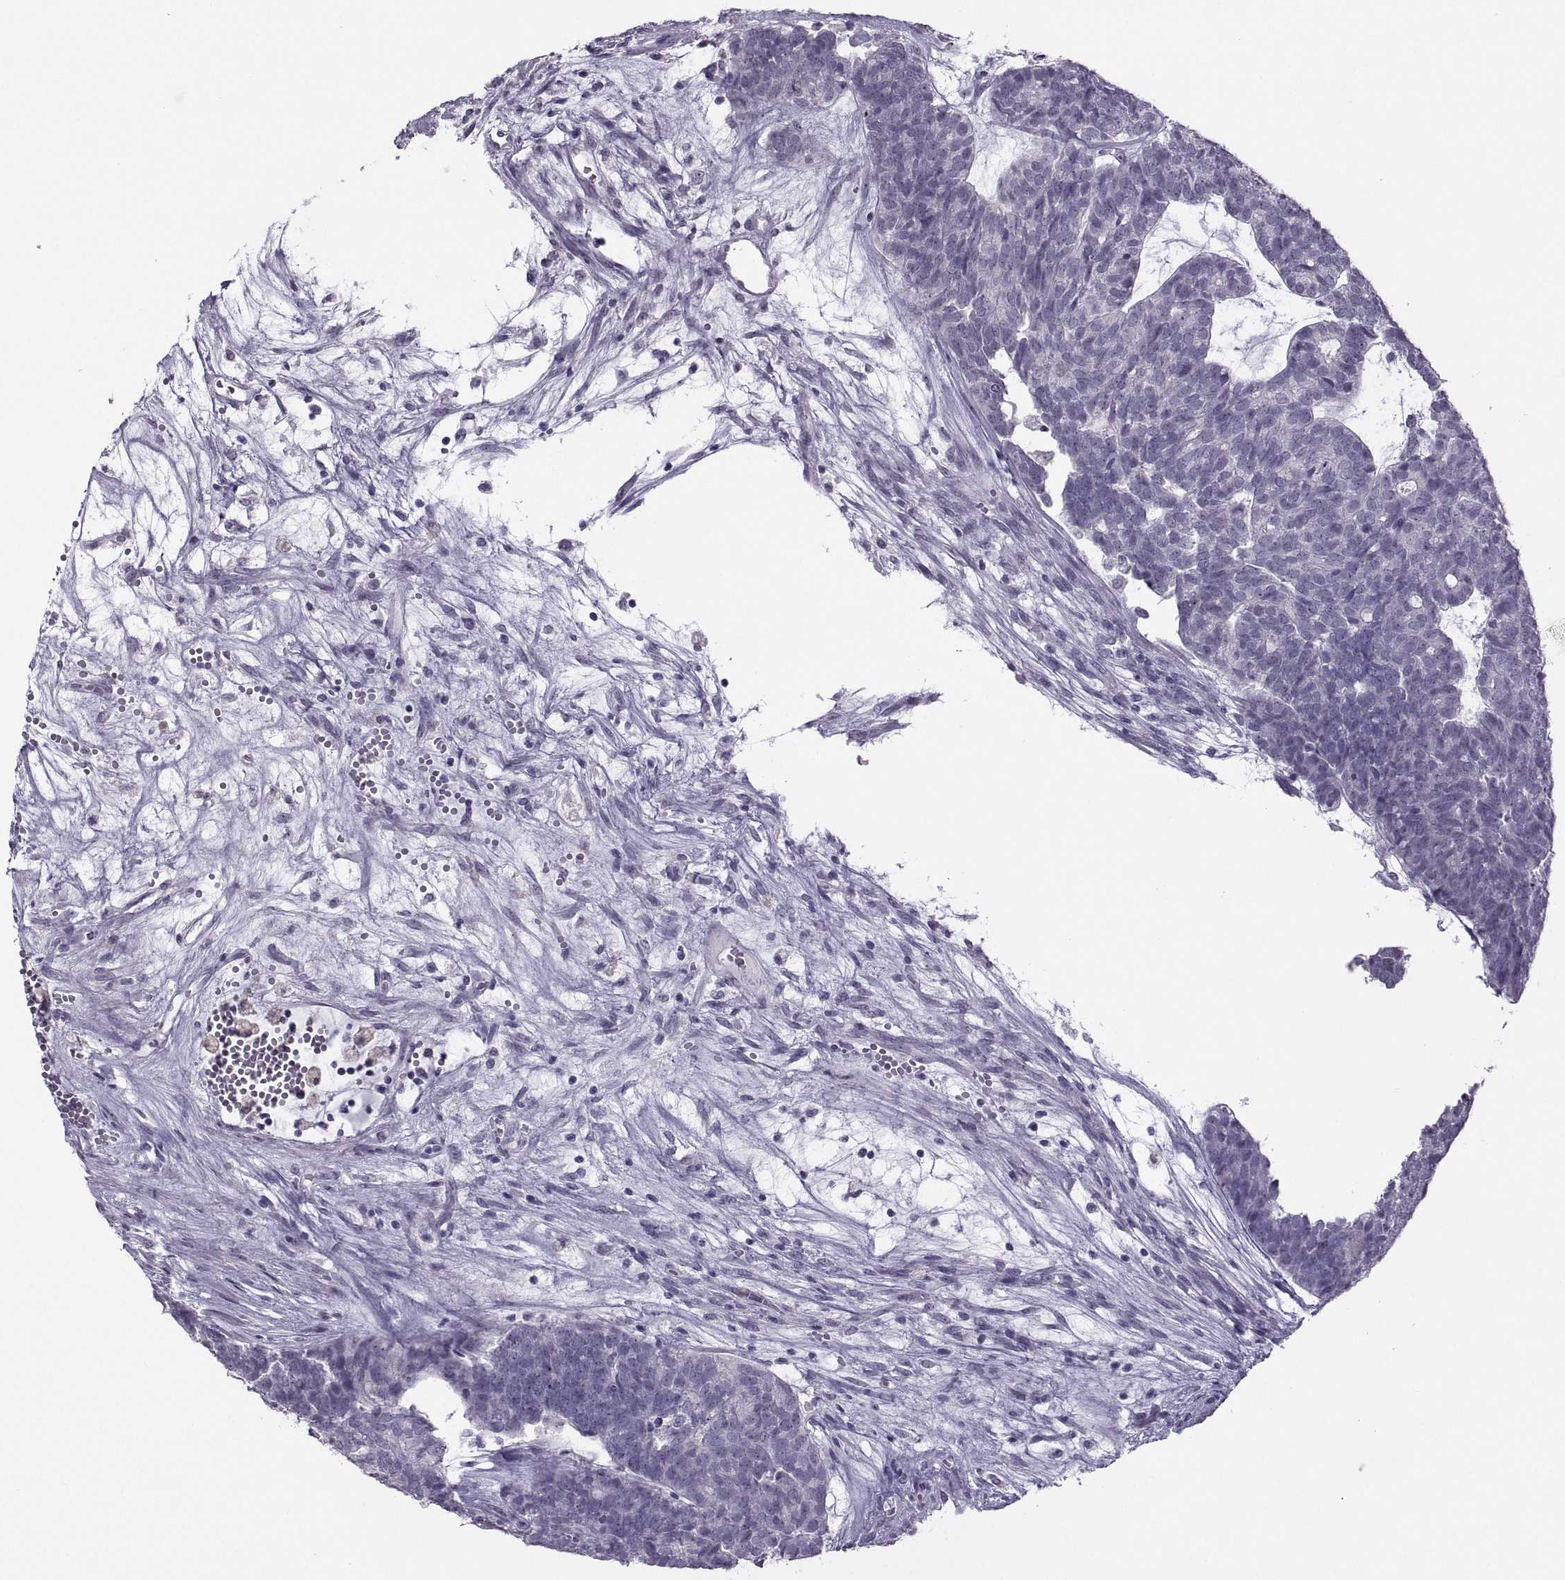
{"staining": {"intensity": "negative", "quantity": "none", "location": "none"}, "tissue": "head and neck cancer", "cell_type": "Tumor cells", "image_type": "cancer", "snomed": [{"axis": "morphology", "description": "Adenocarcinoma, NOS"}, {"axis": "topography", "description": "Head-Neck"}], "caption": "An immunohistochemistry image of head and neck cancer (adenocarcinoma) is shown. There is no staining in tumor cells of head and neck cancer (adenocarcinoma). (DAB immunohistochemistry visualized using brightfield microscopy, high magnification).", "gene": "ASIC2", "patient": {"sex": "female", "age": 81}}